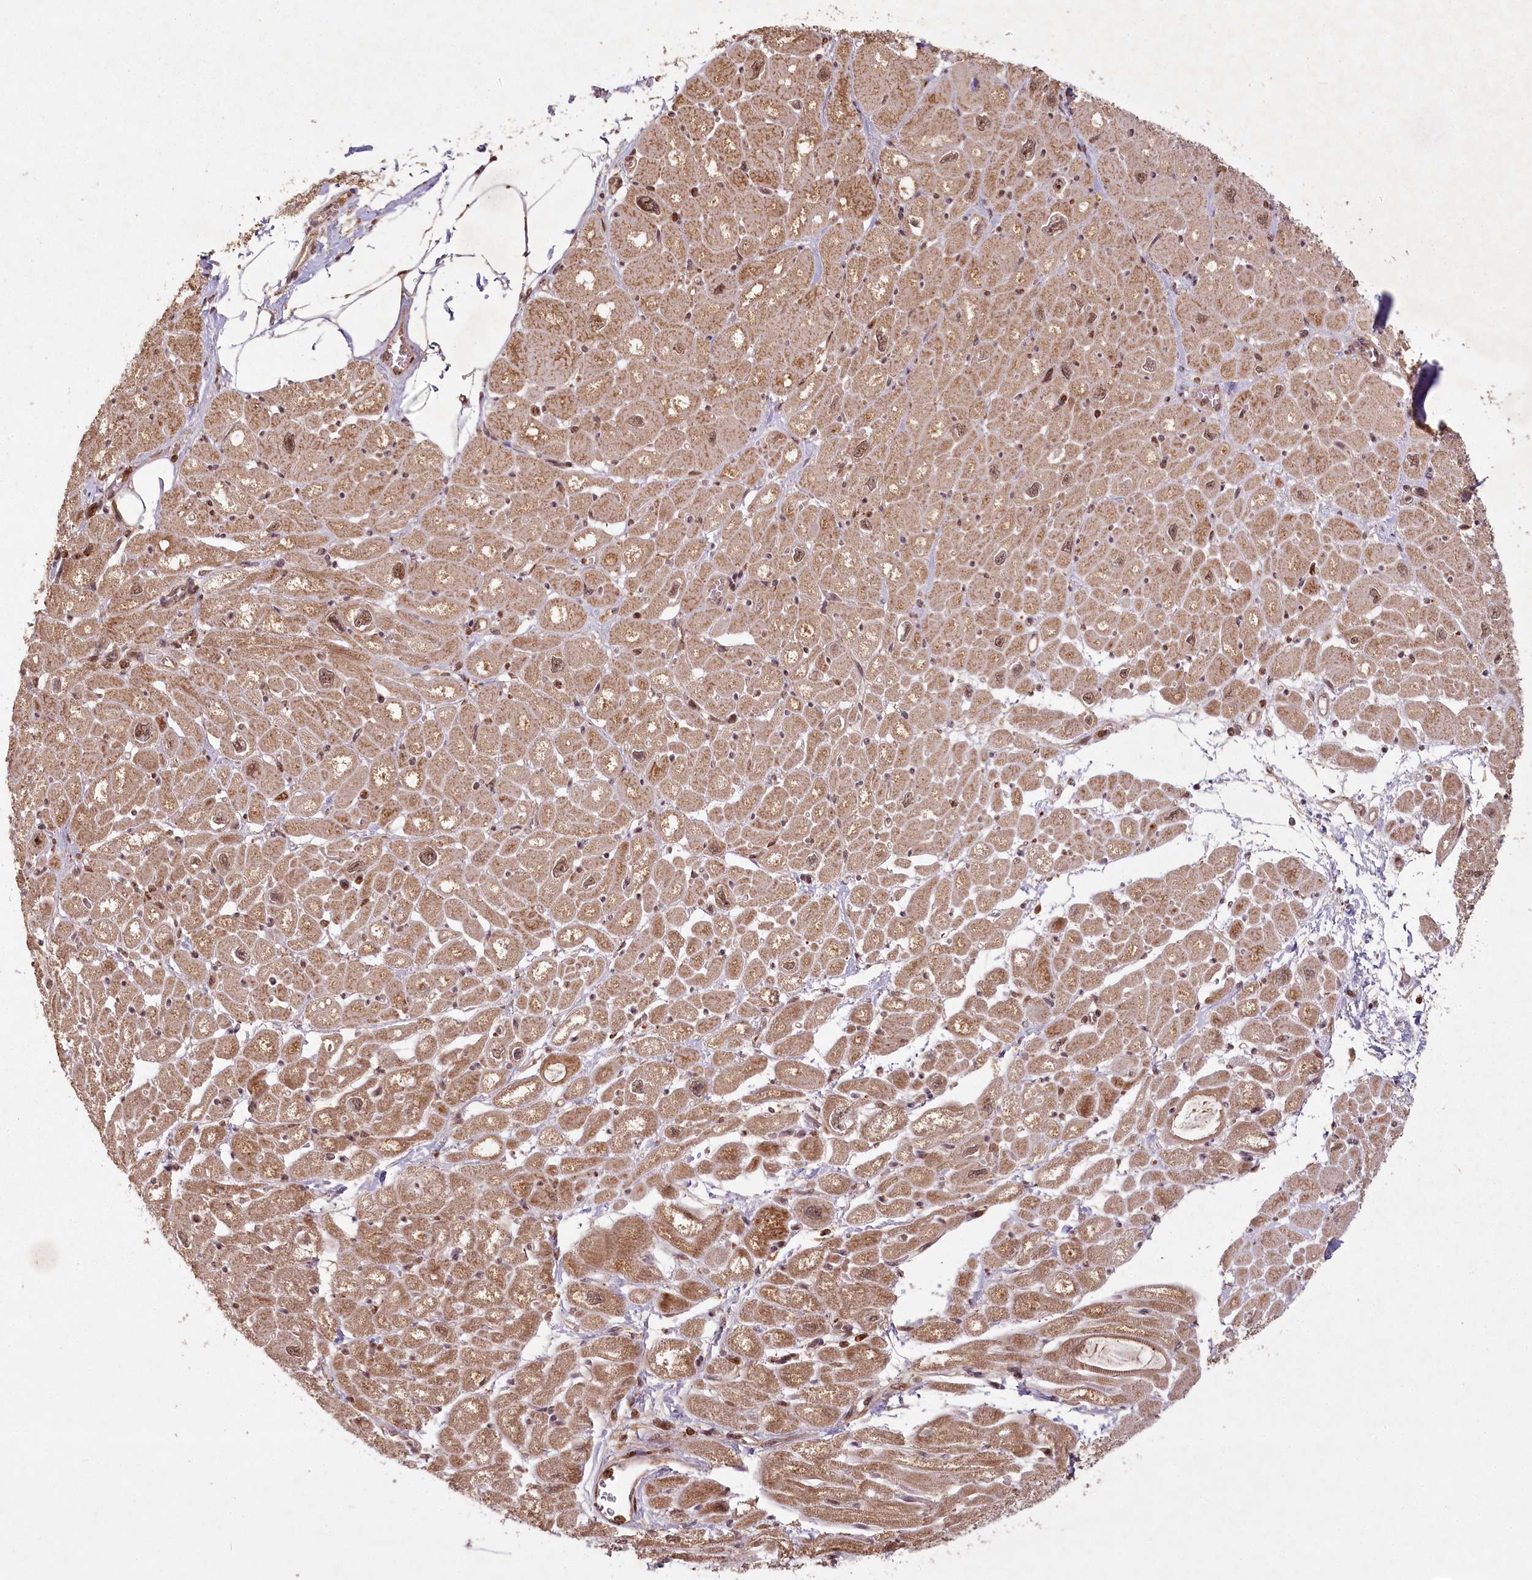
{"staining": {"intensity": "moderate", "quantity": ">75%", "location": "cytoplasmic/membranous,nuclear"}, "tissue": "heart muscle", "cell_type": "Cardiomyocytes", "image_type": "normal", "snomed": [{"axis": "morphology", "description": "Normal tissue, NOS"}, {"axis": "topography", "description": "Heart"}], "caption": "Protein expression analysis of normal human heart muscle reveals moderate cytoplasmic/membranous,nuclear expression in about >75% of cardiomyocytes. (Brightfield microscopy of DAB IHC at high magnification).", "gene": "MICU1", "patient": {"sex": "male", "age": 50}}